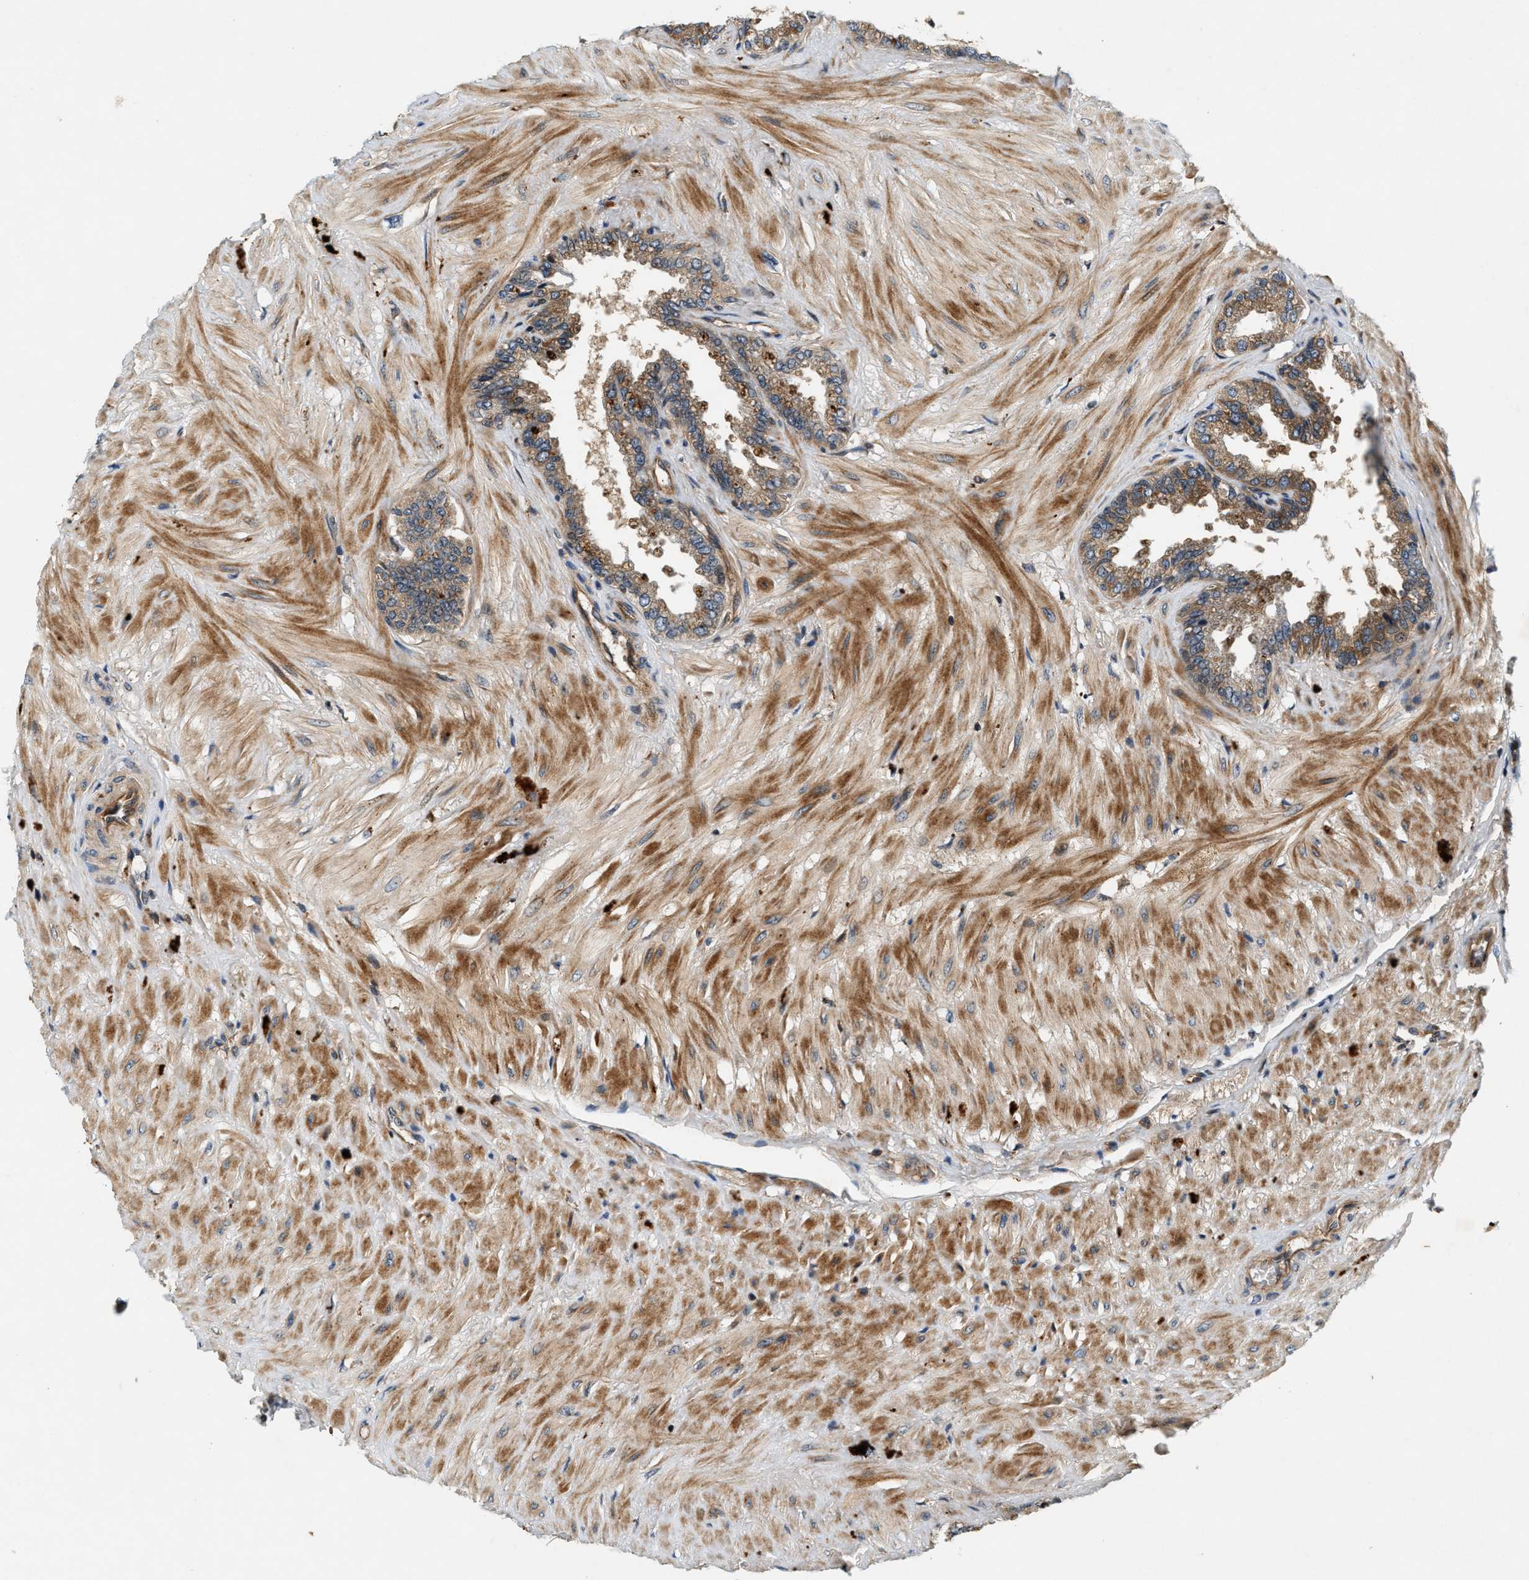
{"staining": {"intensity": "moderate", "quantity": ">75%", "location": "cytoplasmic/membranous"}, "tissue": "seminal vesicle", "cell_type": "Glandular cells", "image_type": "normal", "snomed": [{"axis": "morphology", "description": "Normal tissue, NOS"}, {"axis": "topography", "description": "Seminal veicle"}], "caption": "Immunohistochemical staining of benign human seminal vesicle shows >75% levels of moderate cytoplasmic/membranous protein expression in about >75% of glandular cells.", "gene": "SAMD9", "patient": {"sex": "male", "age": 46}}